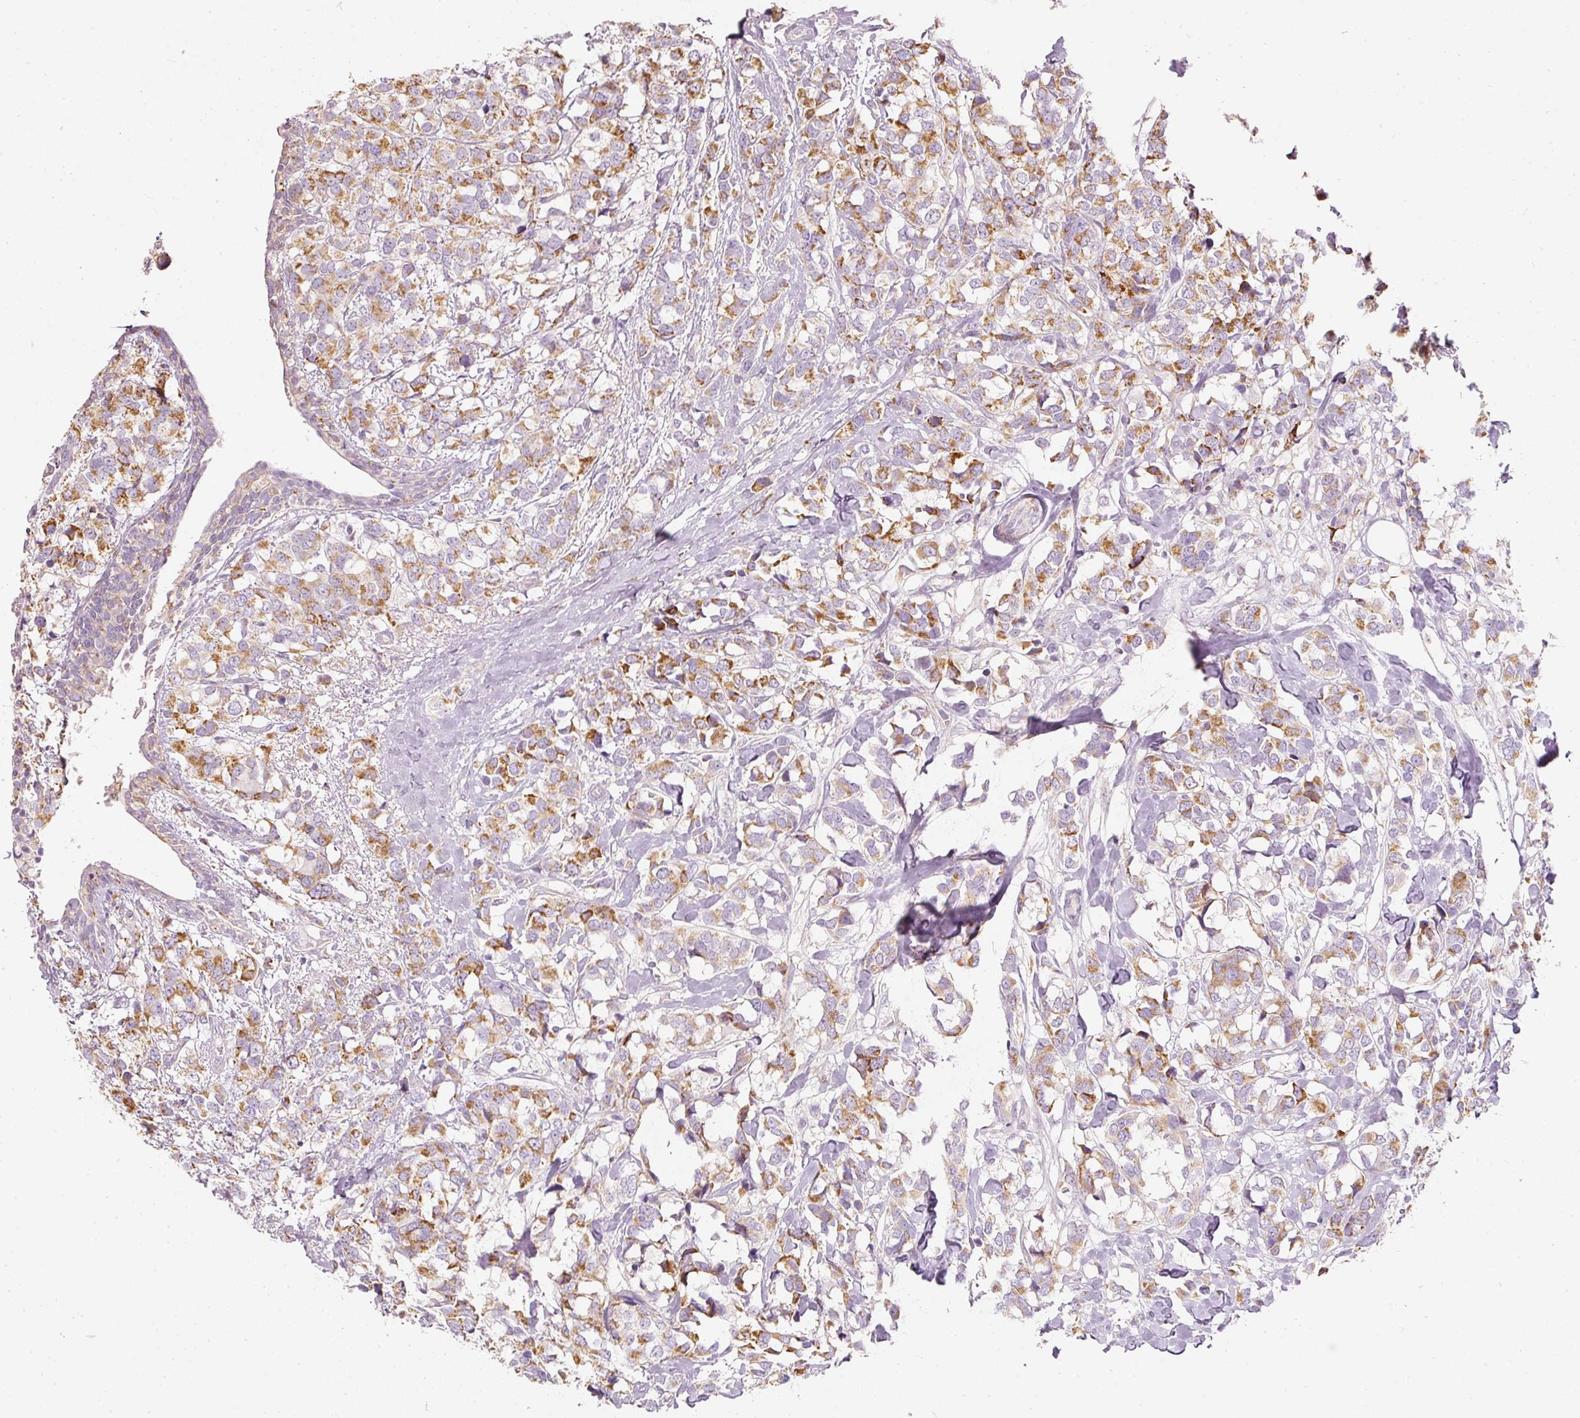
{"staining": {"intensity": "moderate", "quantity": ">75%", "location": "cytoplasmic/membranous"}, "tissue": "breast cancer", "cell_type": "Tumor cells", "image_type": "cancer", "snomed": [{"axis": "morphology", "description": "Lobular carcinoma"}, {"axis": "topography", "description": "Breast"}], "caption": "Human breast cancer stained with a protein marker displays moderate staining in tumor cells.", "gene": "MTHFD2", "patient": {"sex": "female", "age": 59}}